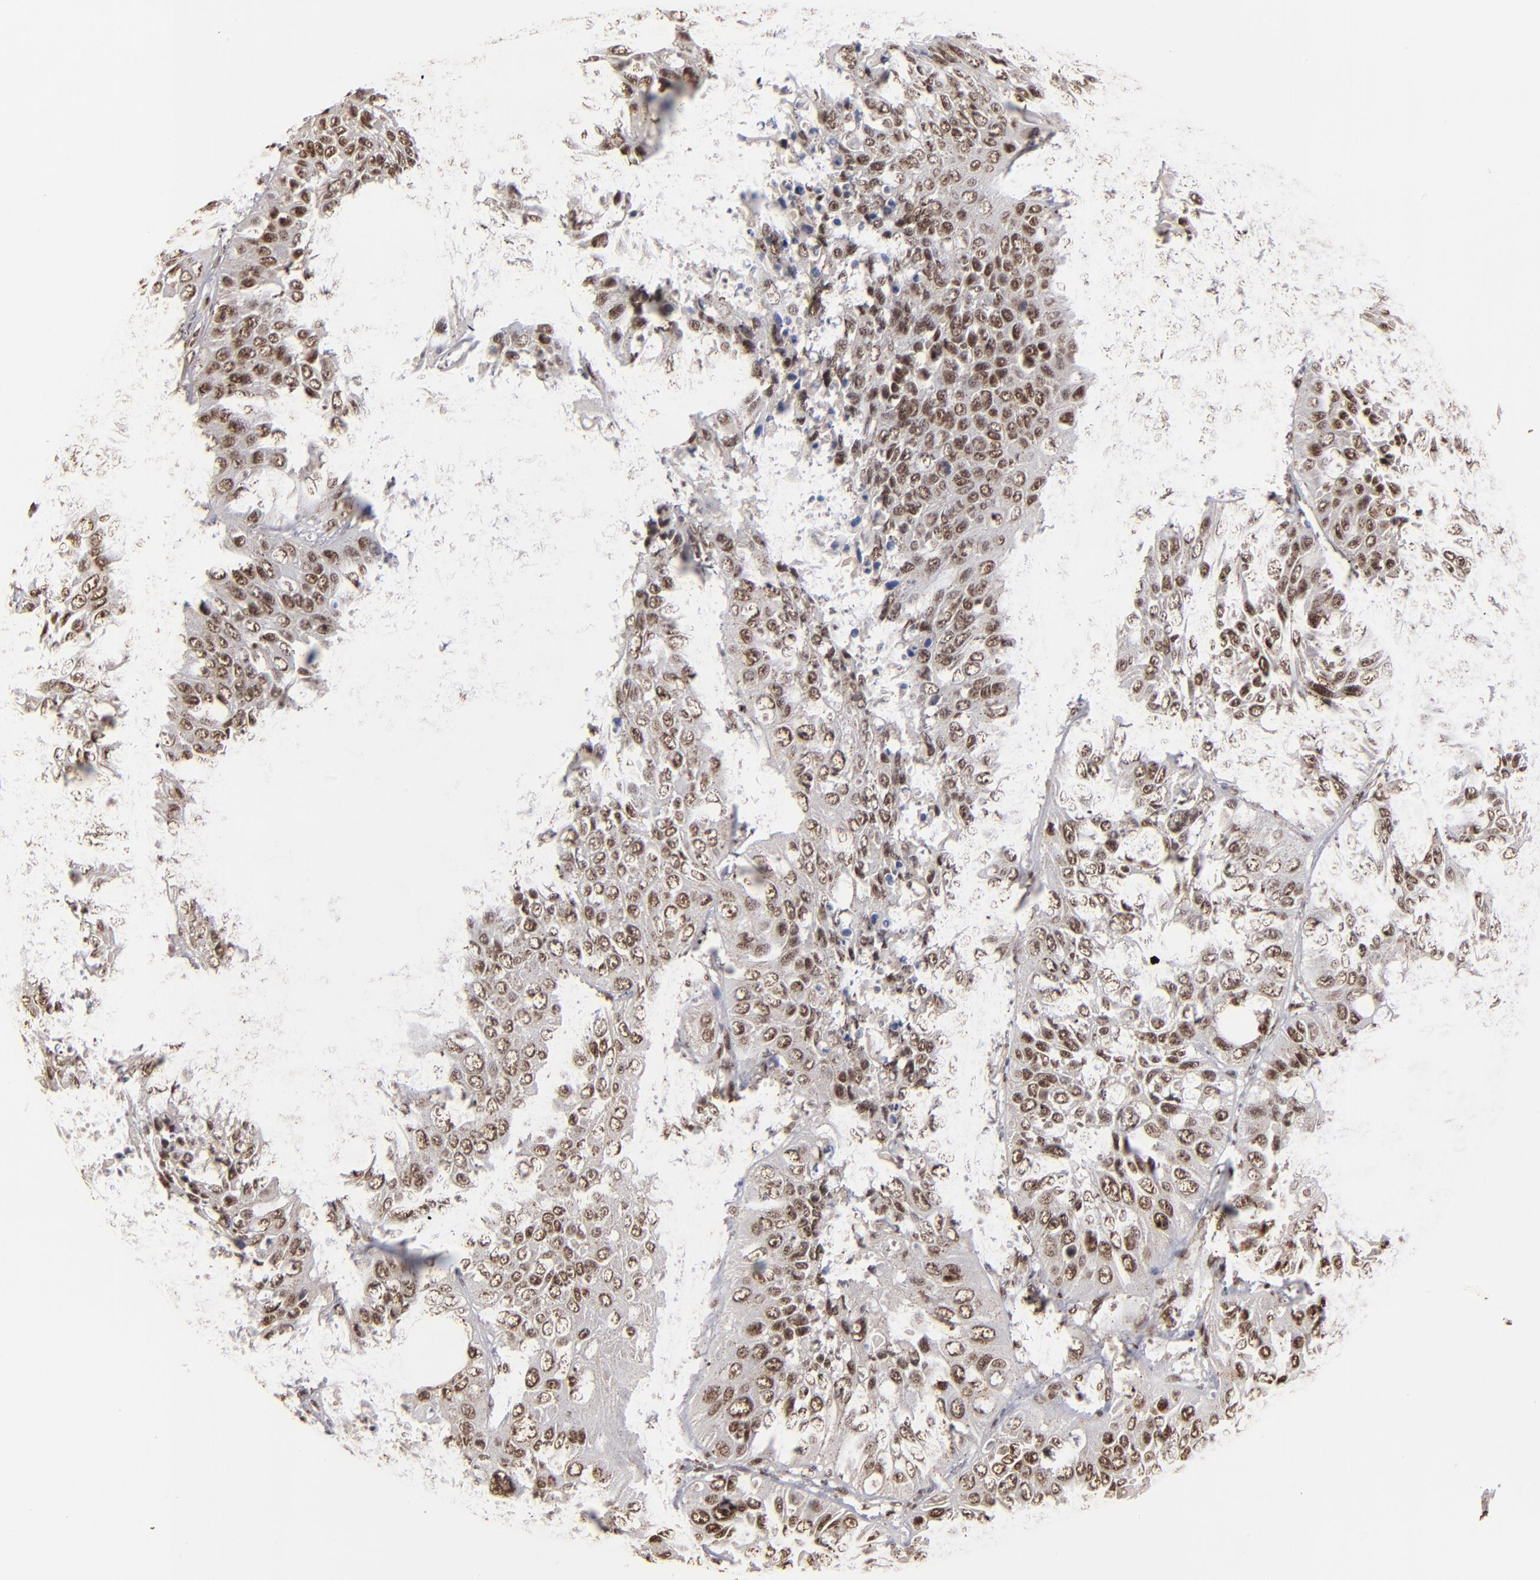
{"staining": {"intensity": "moderate", "quantity": ">75%", "location": "nuclear"}, "tissue": "lung cancer", "cell_type": "Tumor cells", "image_type": "cancer", "snomed": [{"axis": "morphology", "description": "Squamous cell carcinoma, NOS"}, {"axis": "topography", "description": "Lung"}], "caption": "Lung cancer stained with a protein marker demonstrates moderate staining in tumor cells.", "gene": "SNW1", "patient": {"sex": "female", "age": 76}}